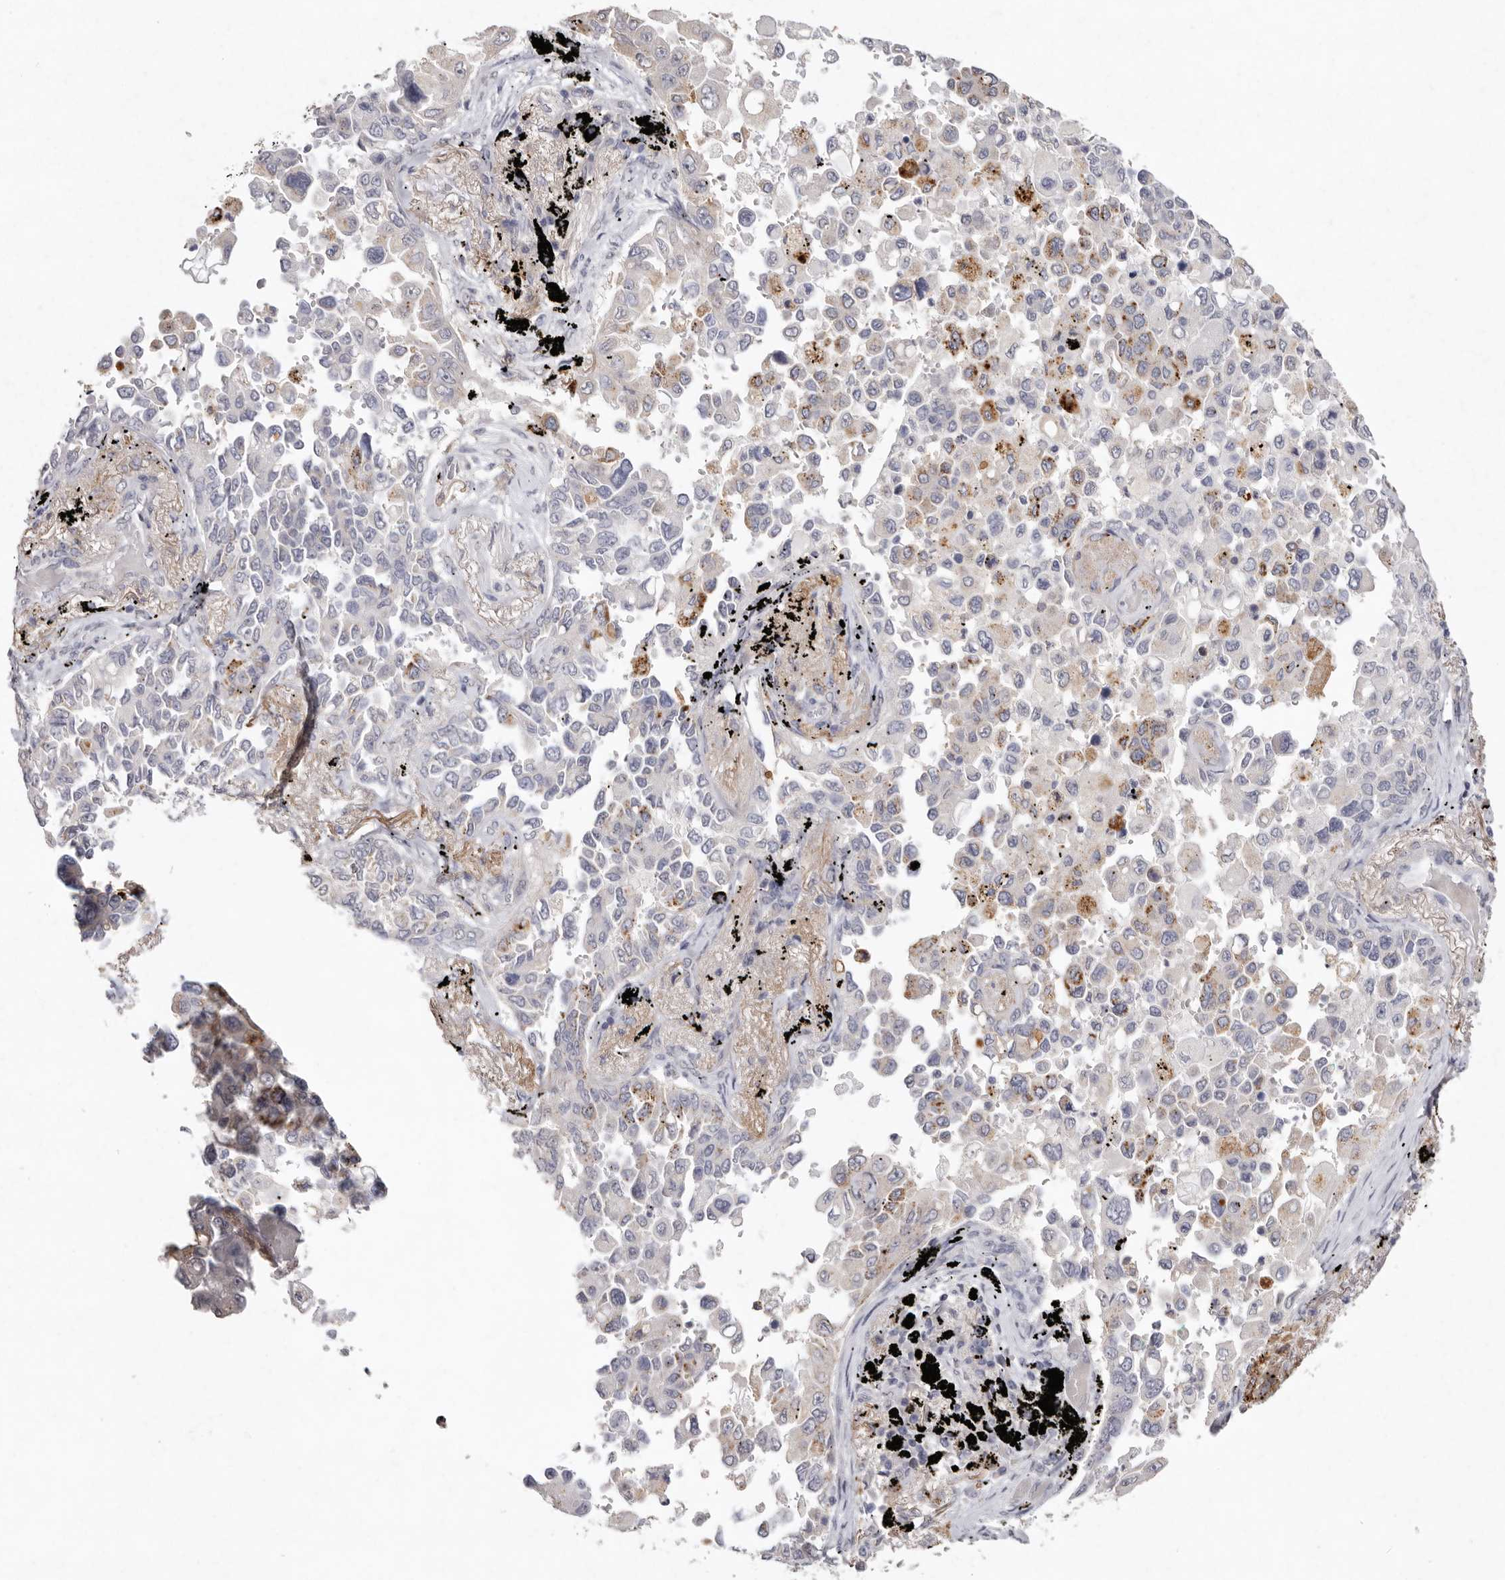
{"staining": {"intensity": "negative", "quantity": "none", "location": "none"}, "tissue": "lung cancer", "cell_type": "Tumor cells", "image_type": "cancer", "snomed": [{"axis": "morphology", "description": "Adenocarcinoma, NOS"}, {"axis": "topography", "description": "Lung"}], "caption": "Tumor cells show no significant positivity in lung cancer (adenocarcinoma).", "gene": "FAM185A", "patient": {"sex": "female", "age": 67}}